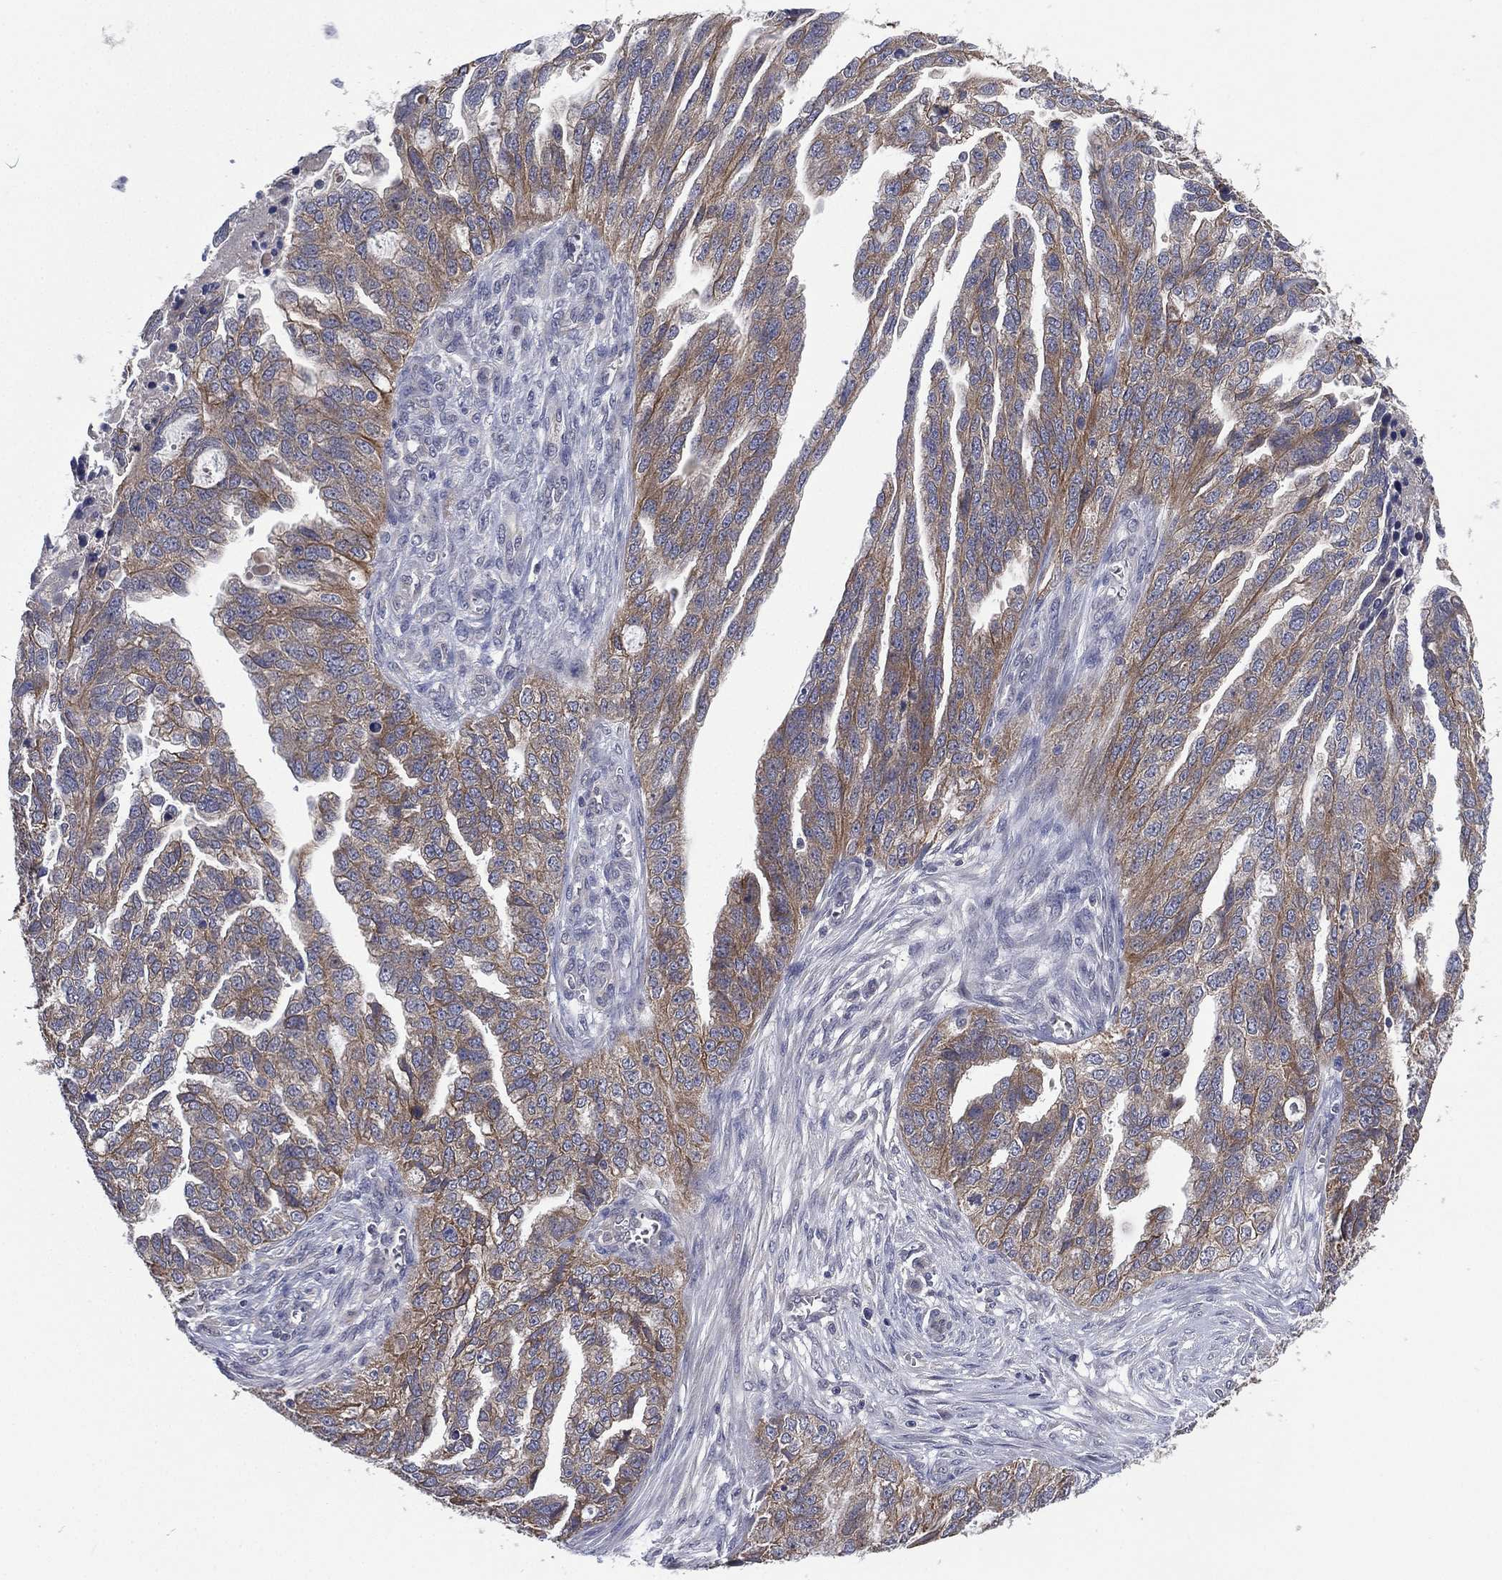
{"staining": {"intensity": "weak", "quantity": "25%-75%", "location": "cytoplasmic/membranous"}, "tissue": "ovarian cancer", "cell_type": "Tumor cells", "image_type": "cancer", "snomed": [{"axis": "morphology", "description": "Cystadenocarcinoma, serous, NOS"}, {"axis": "topography", "description": "Ovary"}], "caption": "Protein staining exhibits weak cytoplasmic/membranous expression in about 25%-75% of tumor cells in ovarian cancer (serous cystadenocarcinoma).", "gene": "MPP7", "patient": {"sex": "female", "age": 51}}